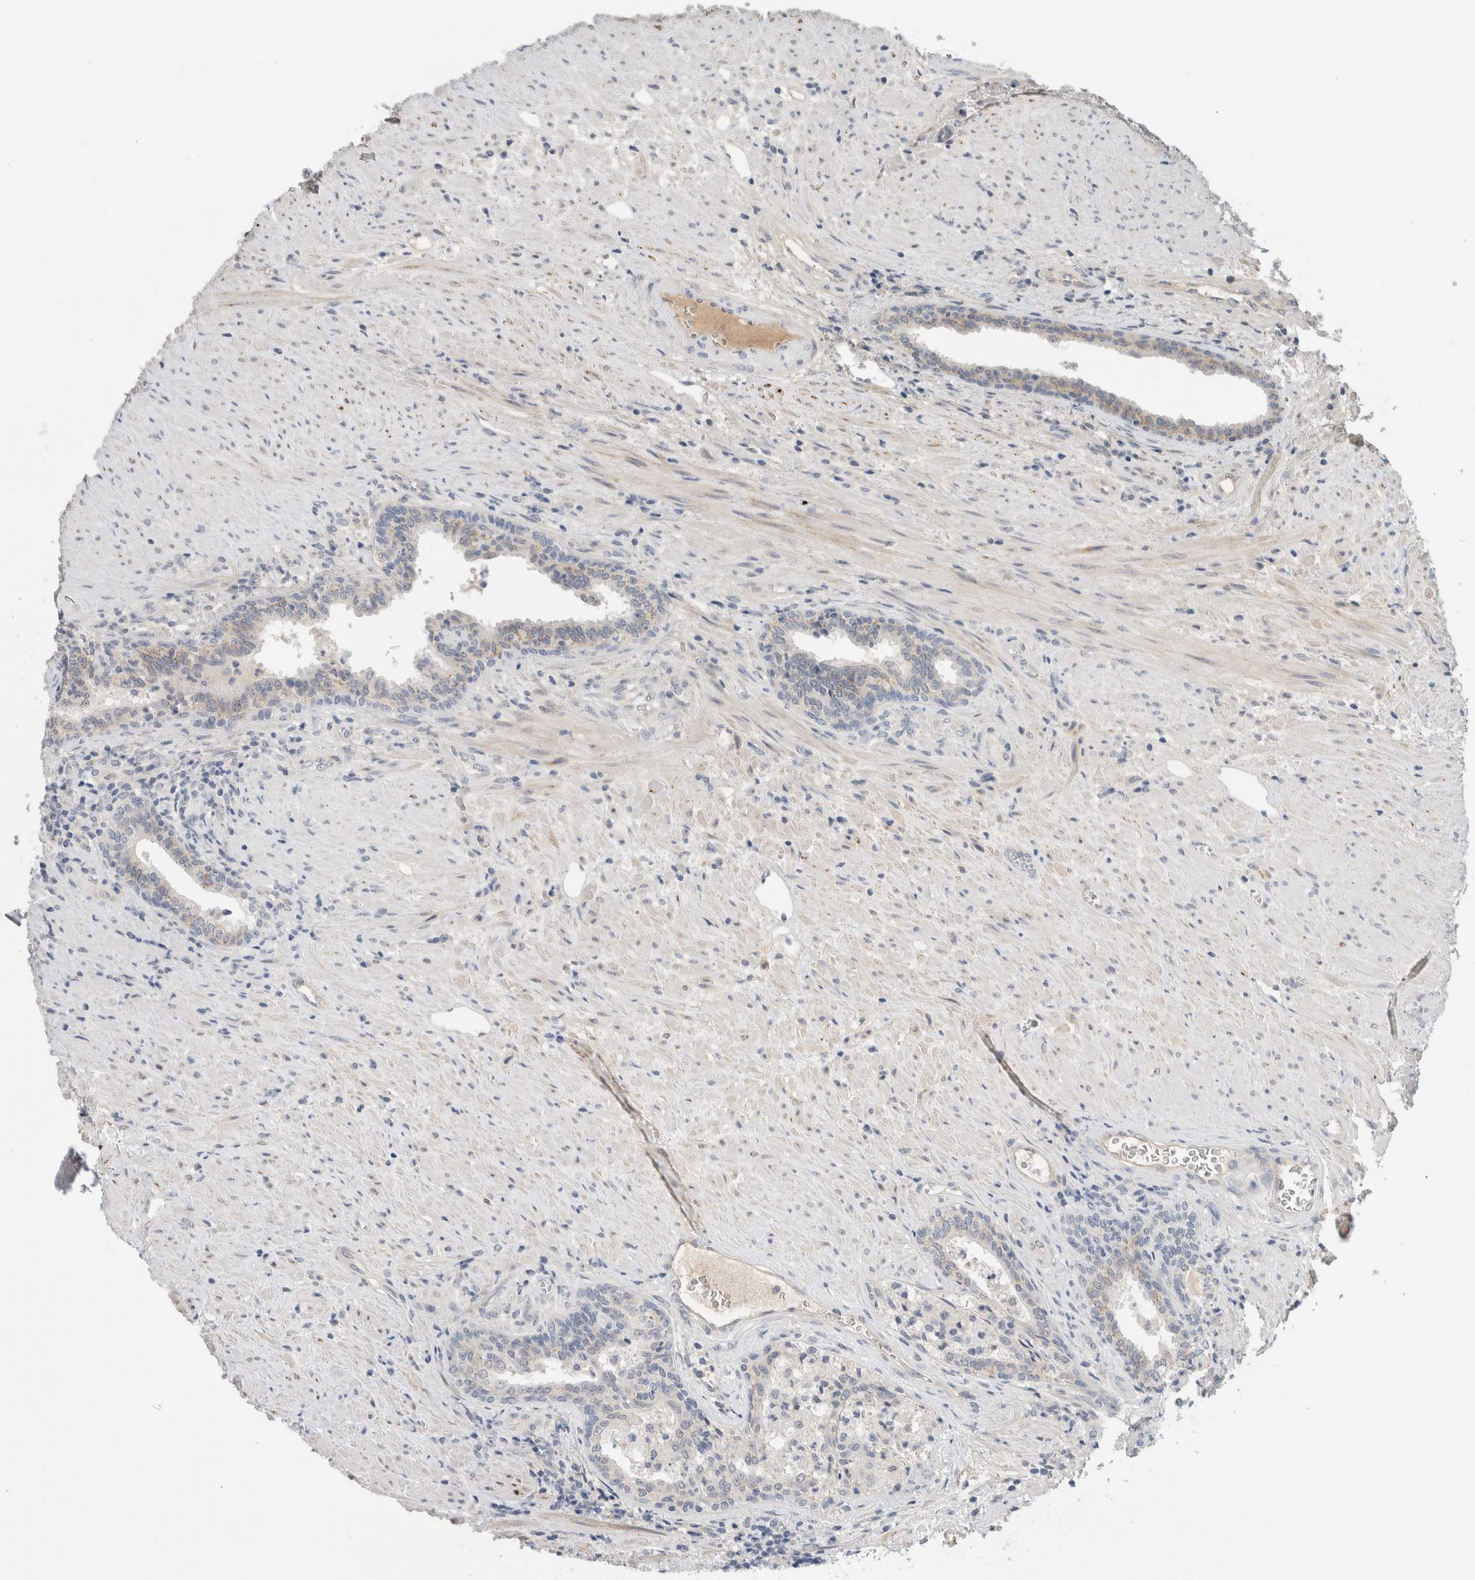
{"staining": {"intensity": "strong", "quantity": "<25%", "location": "cytoplasmic/membranous"}, "tissue": "prostate", "cell_type": "Glandular cells", "image_type": "normal", "snomed": [{"axis": "morphology", "description": "Normal tissue, NOS"}, {"axis": "topography", "description": "Prostate"}], "caption": "Glandular cells display medium levels of strong cytoplasmic/membranous positivity in about <25% of cells in unremarkable prostate. (Stains: DAB in brown, nuclei in blue, Microscopy: brightfield microscopy at high magnification).", "gene": "HCN3", "patient": {"sex": "male", "age": 76}}